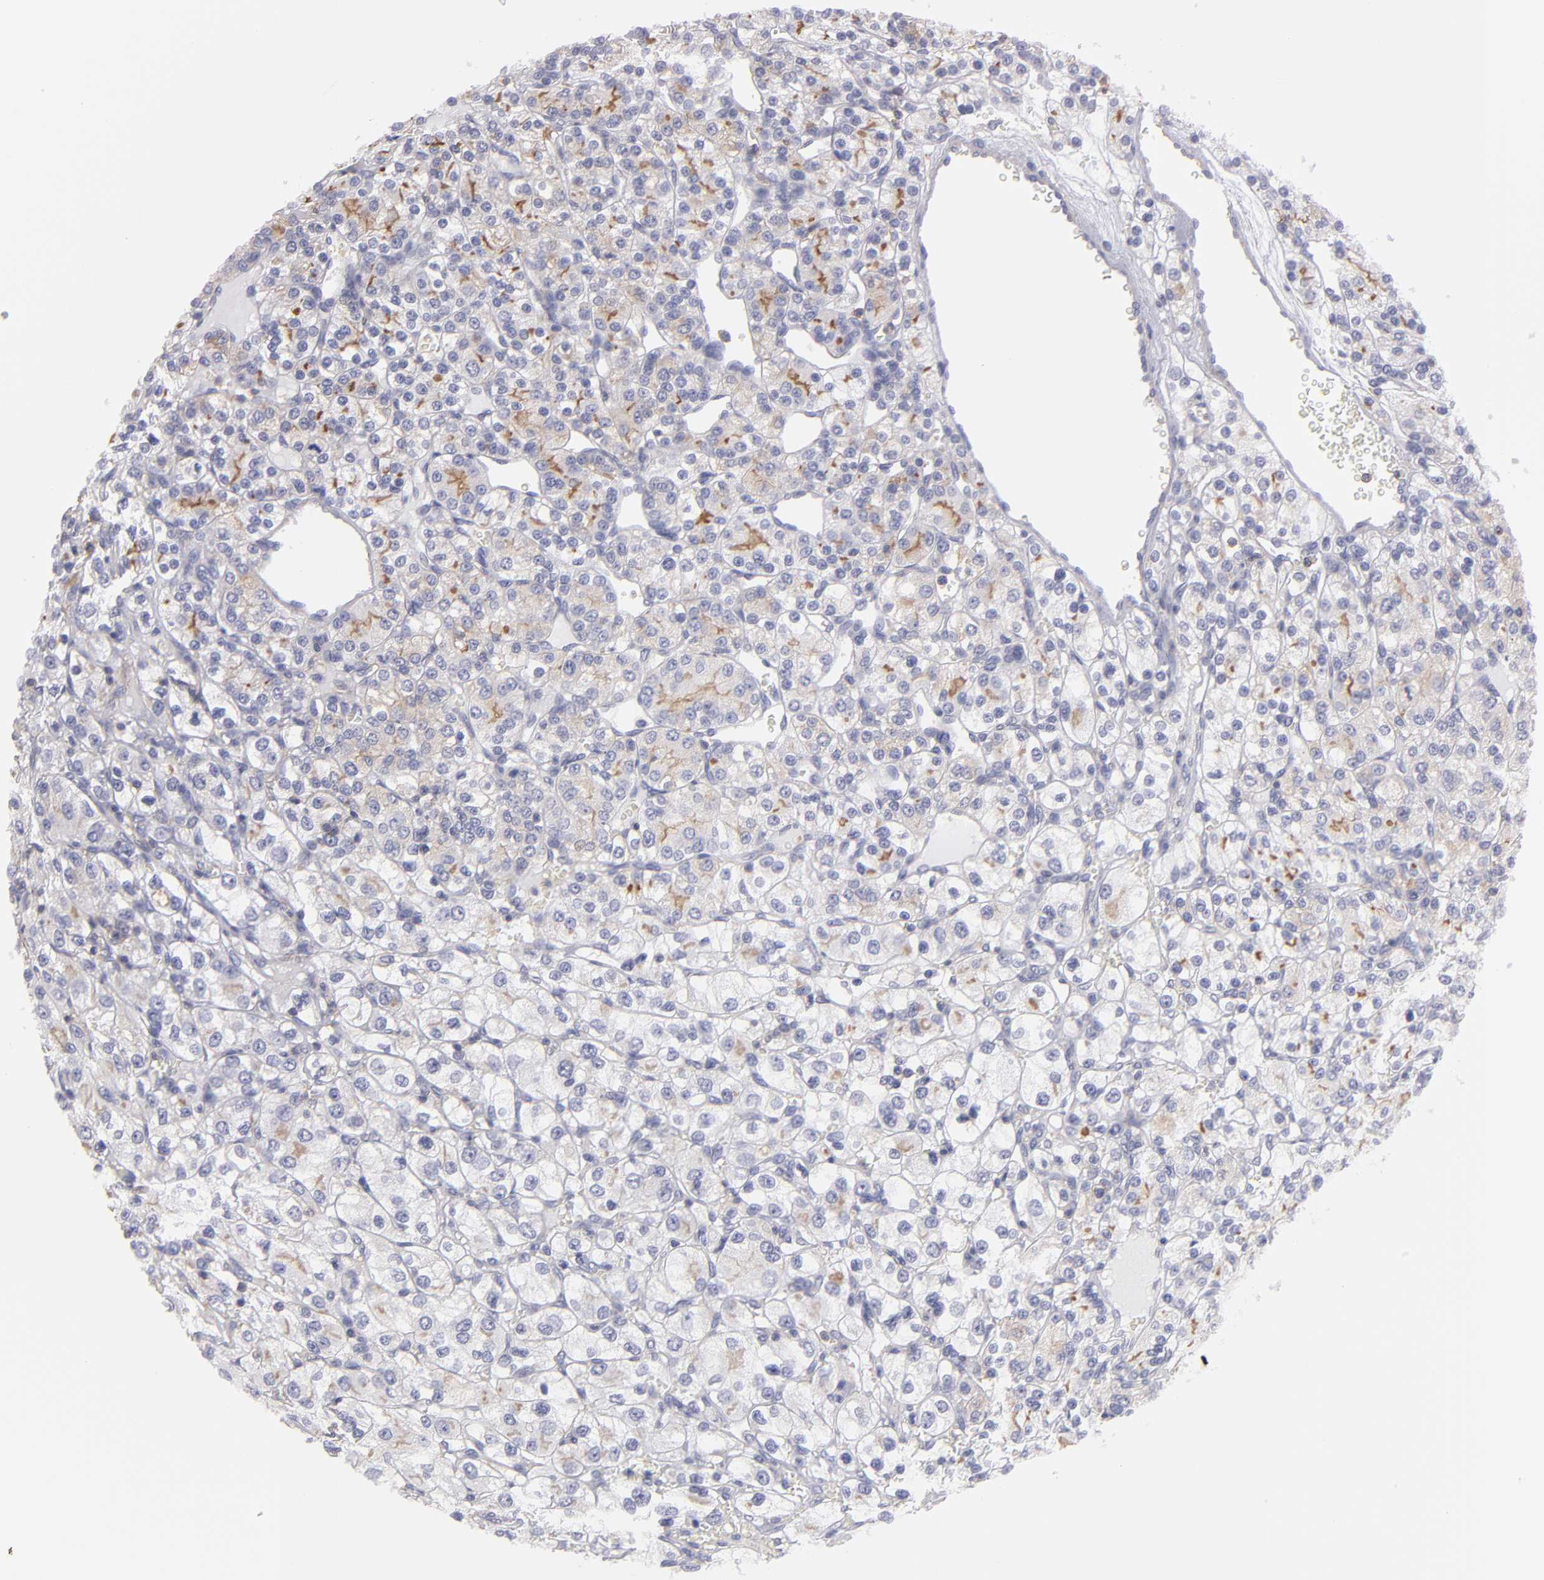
{"staining": {"intensity": "weak", "quantity": "<25%", "location": "cytoplasmic/membranous"}, "tissue": "renal cancer", "cell_type": "Tumor cells", "image_type": "cancer", "snomed": [{"axis": "morphology", "description": "Adenocarcinoma, NOS"}, {"axis": "topography", "description": "Kidney"}], "caption": "Human adenocarcinoma (renal) stained for a protein using immunohistochemistry displays no staining in tumor cells.", "gene": "ABCB1", "patient": {"sex": "female", "age": 62}}